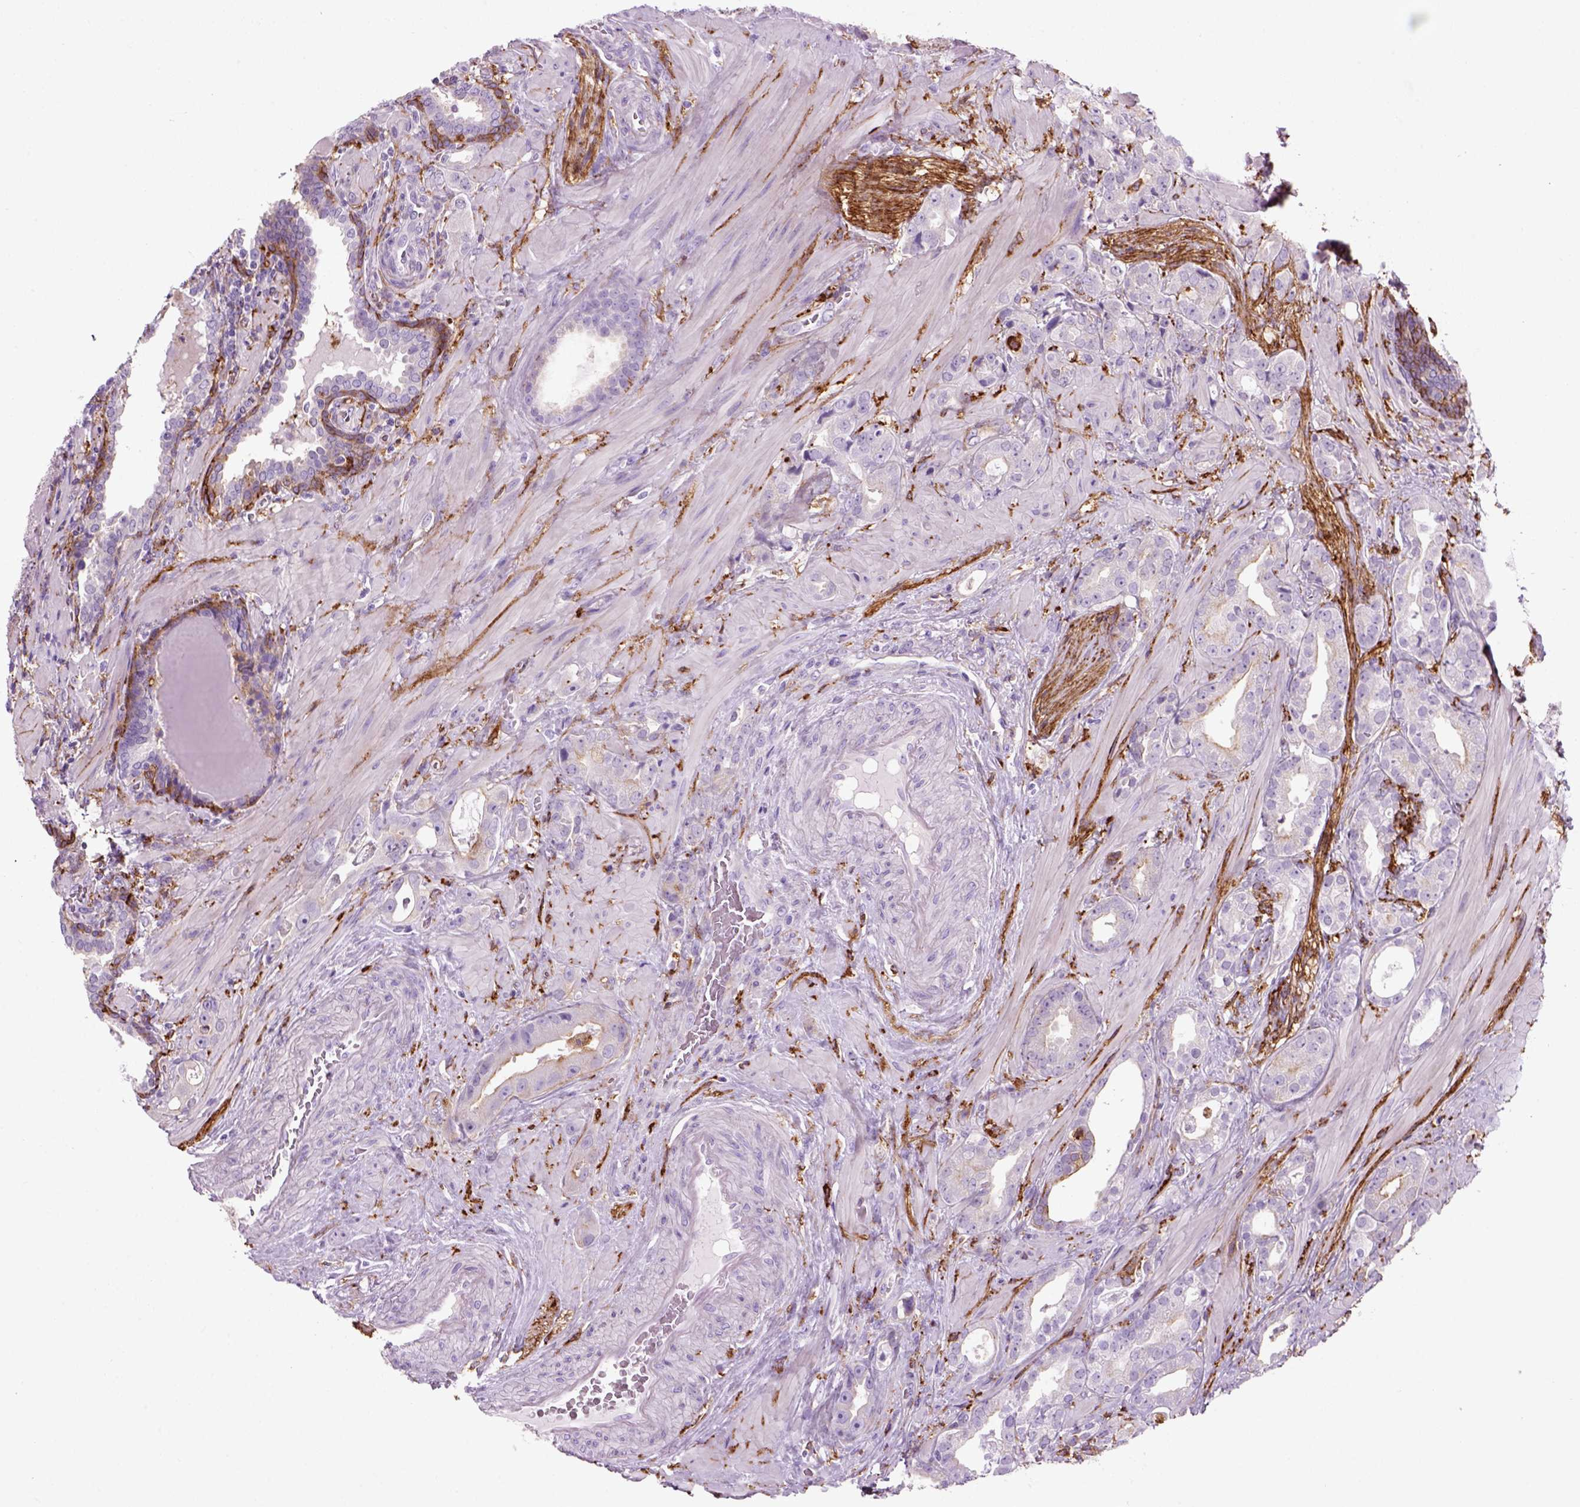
{"staining": {"intensity": "weak", "quantity": "<25%", "location": "cytoplasmic/membranous"}, "tissue": "prostate cancer", "cell_type": "Tumor cells", "image_type": "cancer", "snomed": [{"axis": "morphology", "description": "Adenocarcinoma, NOS"}, {"axis": "topography", "description": "Prostate"}], "caption": "An immunohistochemistry image of adenocarcinoma (prostate) is shown. There is no staining in tumor cells of adenocarcinoma (prostate). The staining is performed using DAB (3,3'-diaminobenzidine) brown chromogen with nuclei counter-stained in using hematoxylin.", "gene": "MARCKS", "patient": {"sex": "male", "age": 57}}